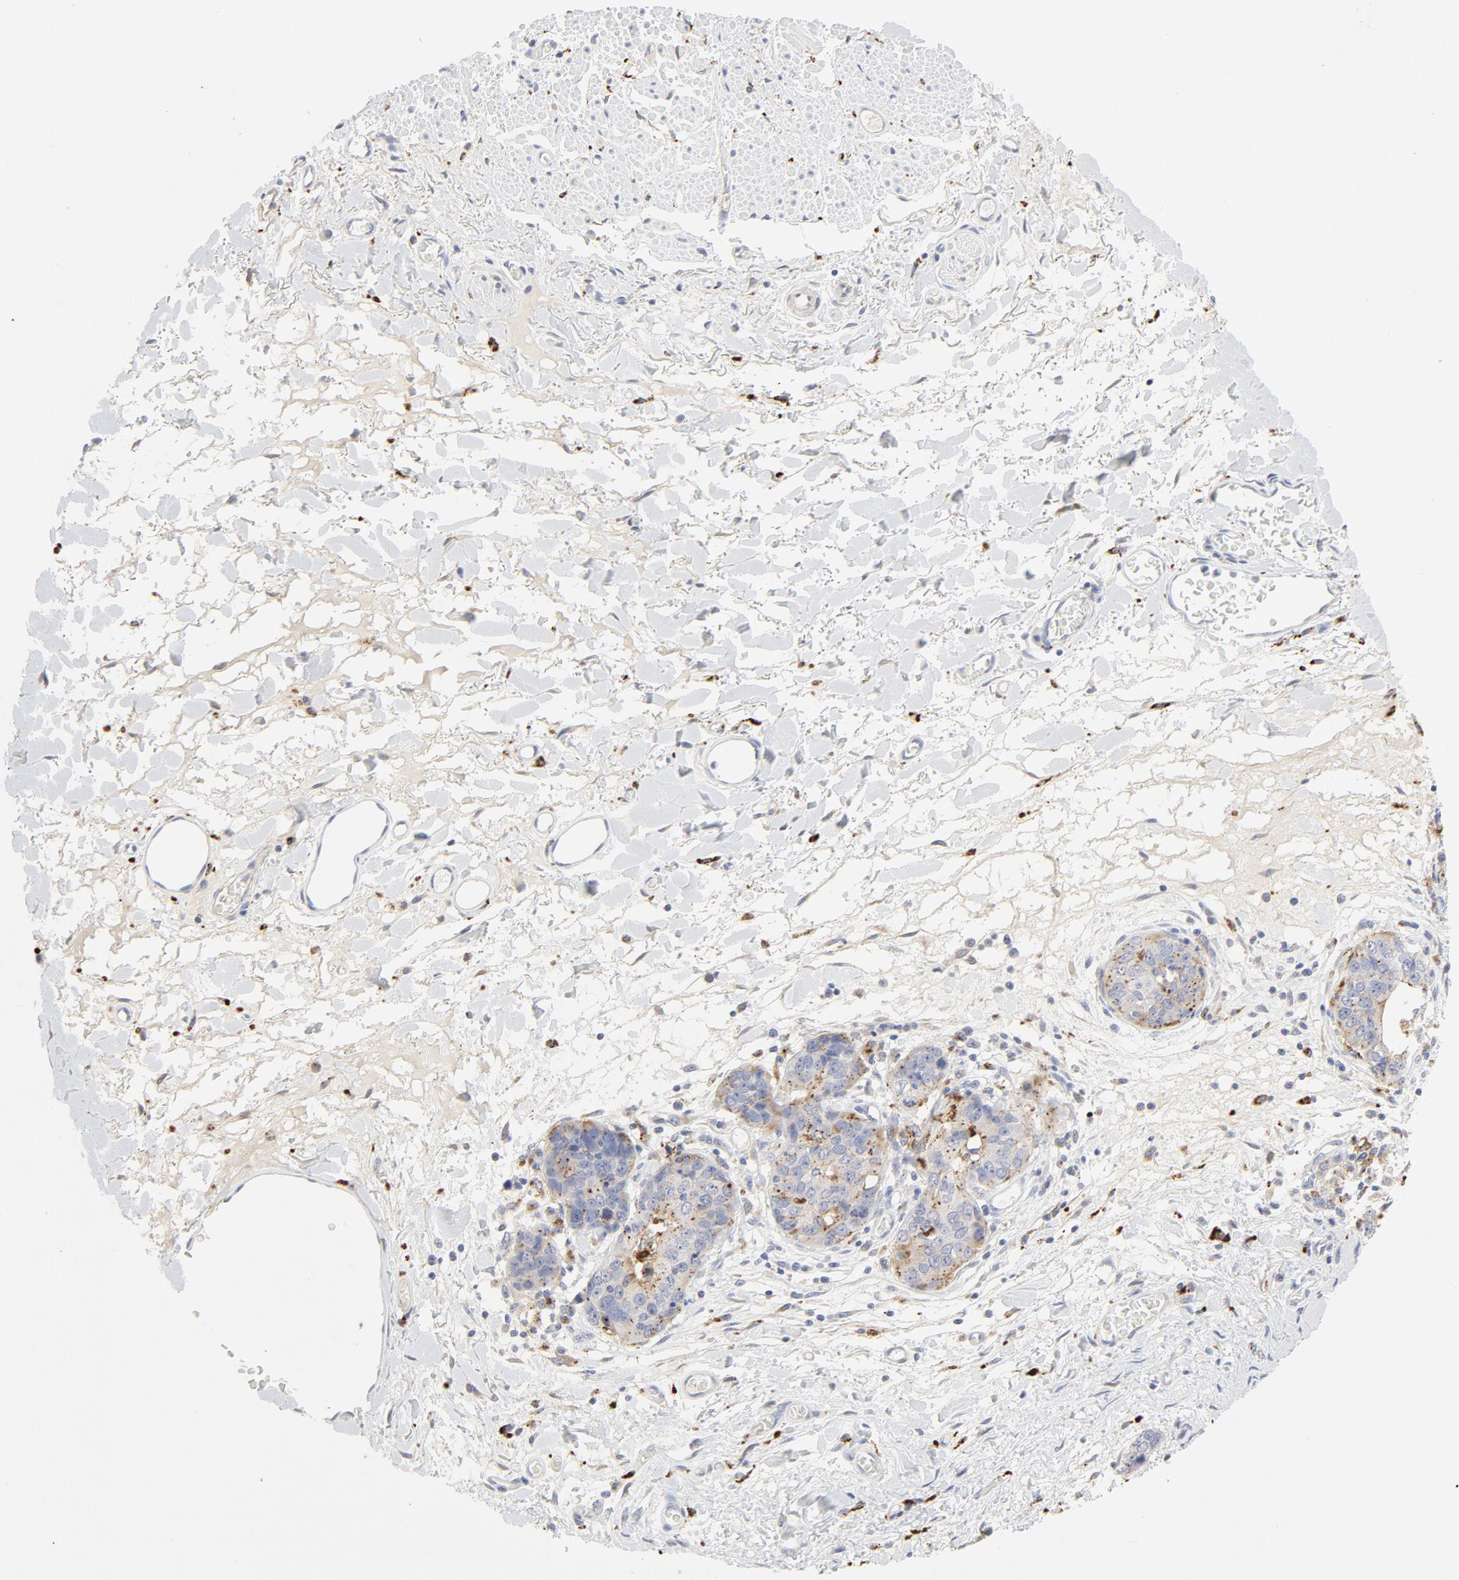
{"staining": {"intensity": "moderate", "quantity": "25%-75%", "location": "cytoplasmic/membranous"}, "tissue": "stomach cancer", "cell_type": "Tumor cells", "image_type": "cancer", "snomed": [{"axis": "morphology", "description": "Adenocarcinoma, NOS"}, {"axis": "topography", "description": "Esophagus"}, {"axis": "topography", "description": "Stomach"}], "caption": "A high-resolution histopathology image shows IHC staining of adenocarcinoma (stomach), which displays moderate cytoplasmic/membranous expression in about 25%-75% of tumor cells.", "gene": "MAGEB17", "patient": {"sex": "male", "age": 74}}